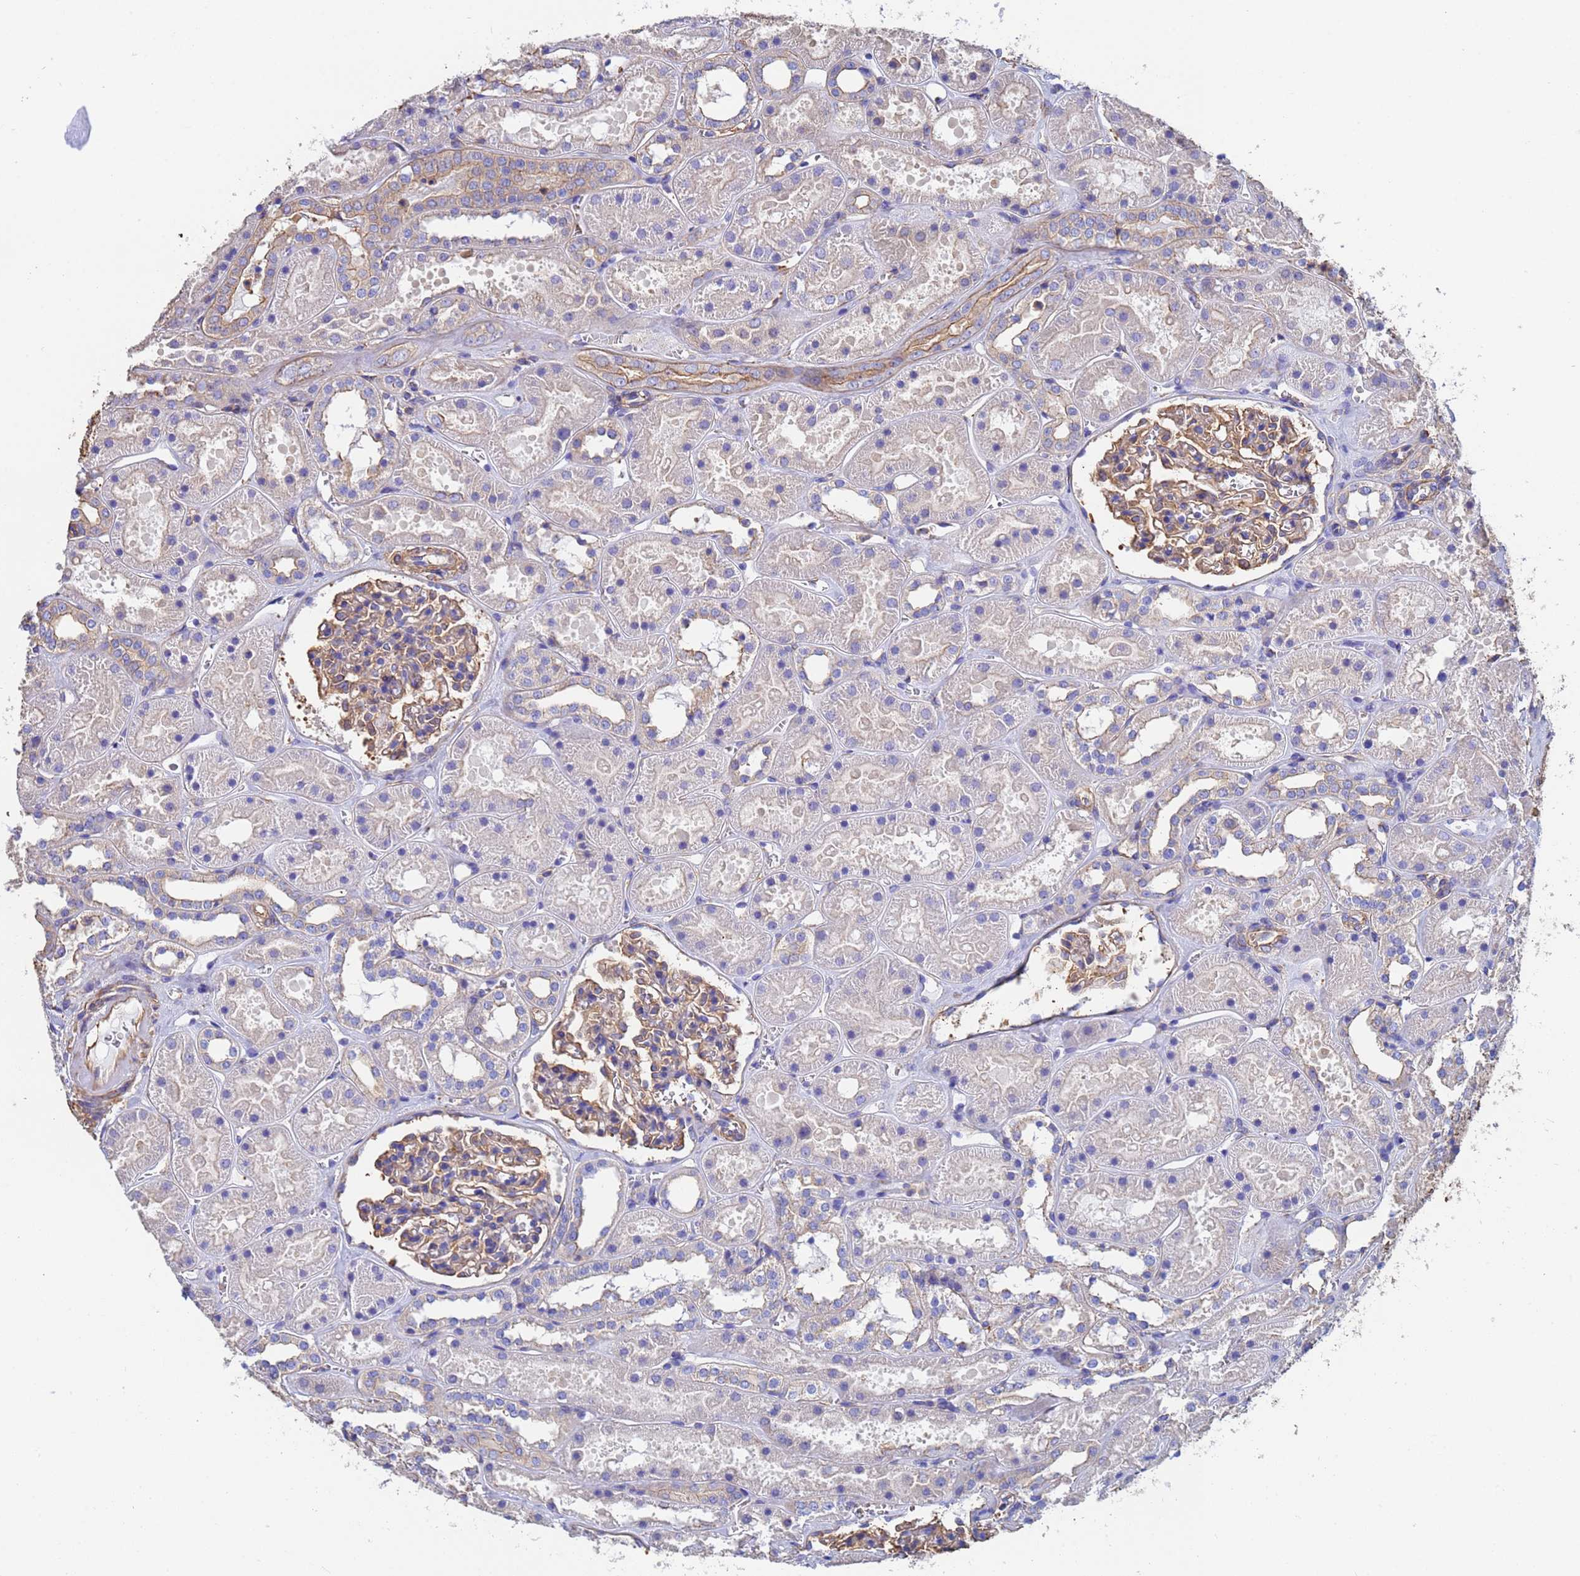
{"staining": {"intensity": "weak", "quantity": ">75%", "location": "cytoplasmic/membranous"}, "tissue": "kidney", "cell_type": "Cells in glomeruli", "image_type": "normal", "snomed": [{"axis": "morphology", "description": "Normal tissue, NOS"}, {"axis": "topography", "description": "Kidney"}], "caption": "DAB immunohistochemical staining of unremarkable kidney exhibits weak cytoplasmic/membranous protein staining in approximately >75% of cells in glomeruli. The staining was performed using DAB to visualize the protein expression in brown, while the nuclei were stained in blue with hematoxylin (Magnification: 20x).", "gene": "MYL12A", "patient": {"sex": "female", "age": 41}}